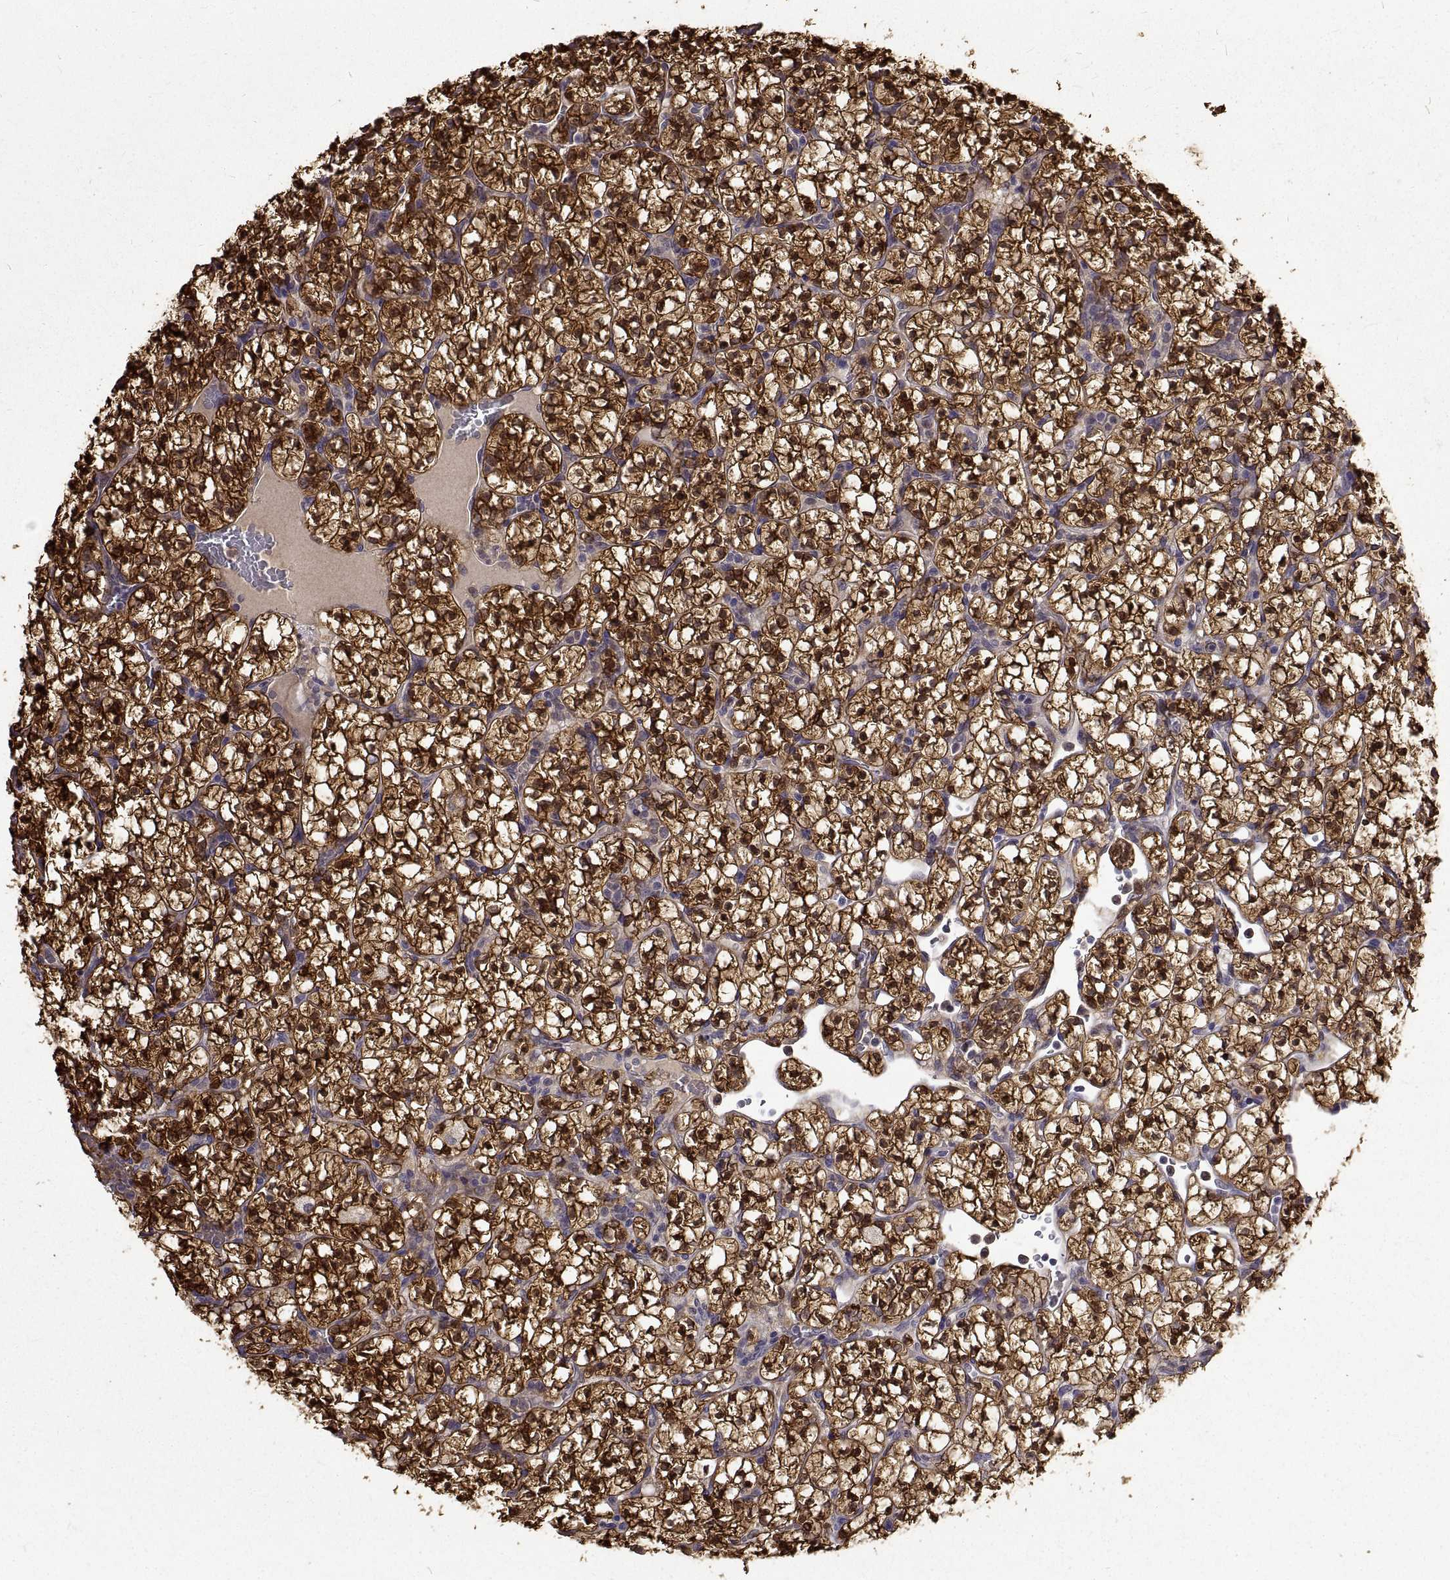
{"staining": {"intensity": "strong", "quantity": ">75%", "location": "cytoplasmic/membranous,nuclear"}, "tissue": "renal cancer", "cell_type": "Tumor cells", "image_type": "cancer", "snomed": [{"axis": "morphology", "description": "Adenocarcinoma, NOS"}, {"axis": "topography", "description": "Kidney"}], "caption": "Immunohistochemistry of human renal cancer (adenocarcinoma) reveals high levels of strong cytoplasmic/membranous and nuclear expression in about >75% of tumor cells. The protein of interest is shown in brown color, while the nuclei are stained blue.", "gene": "PEA15", "patient": {"sex": "female", "age": 89}}